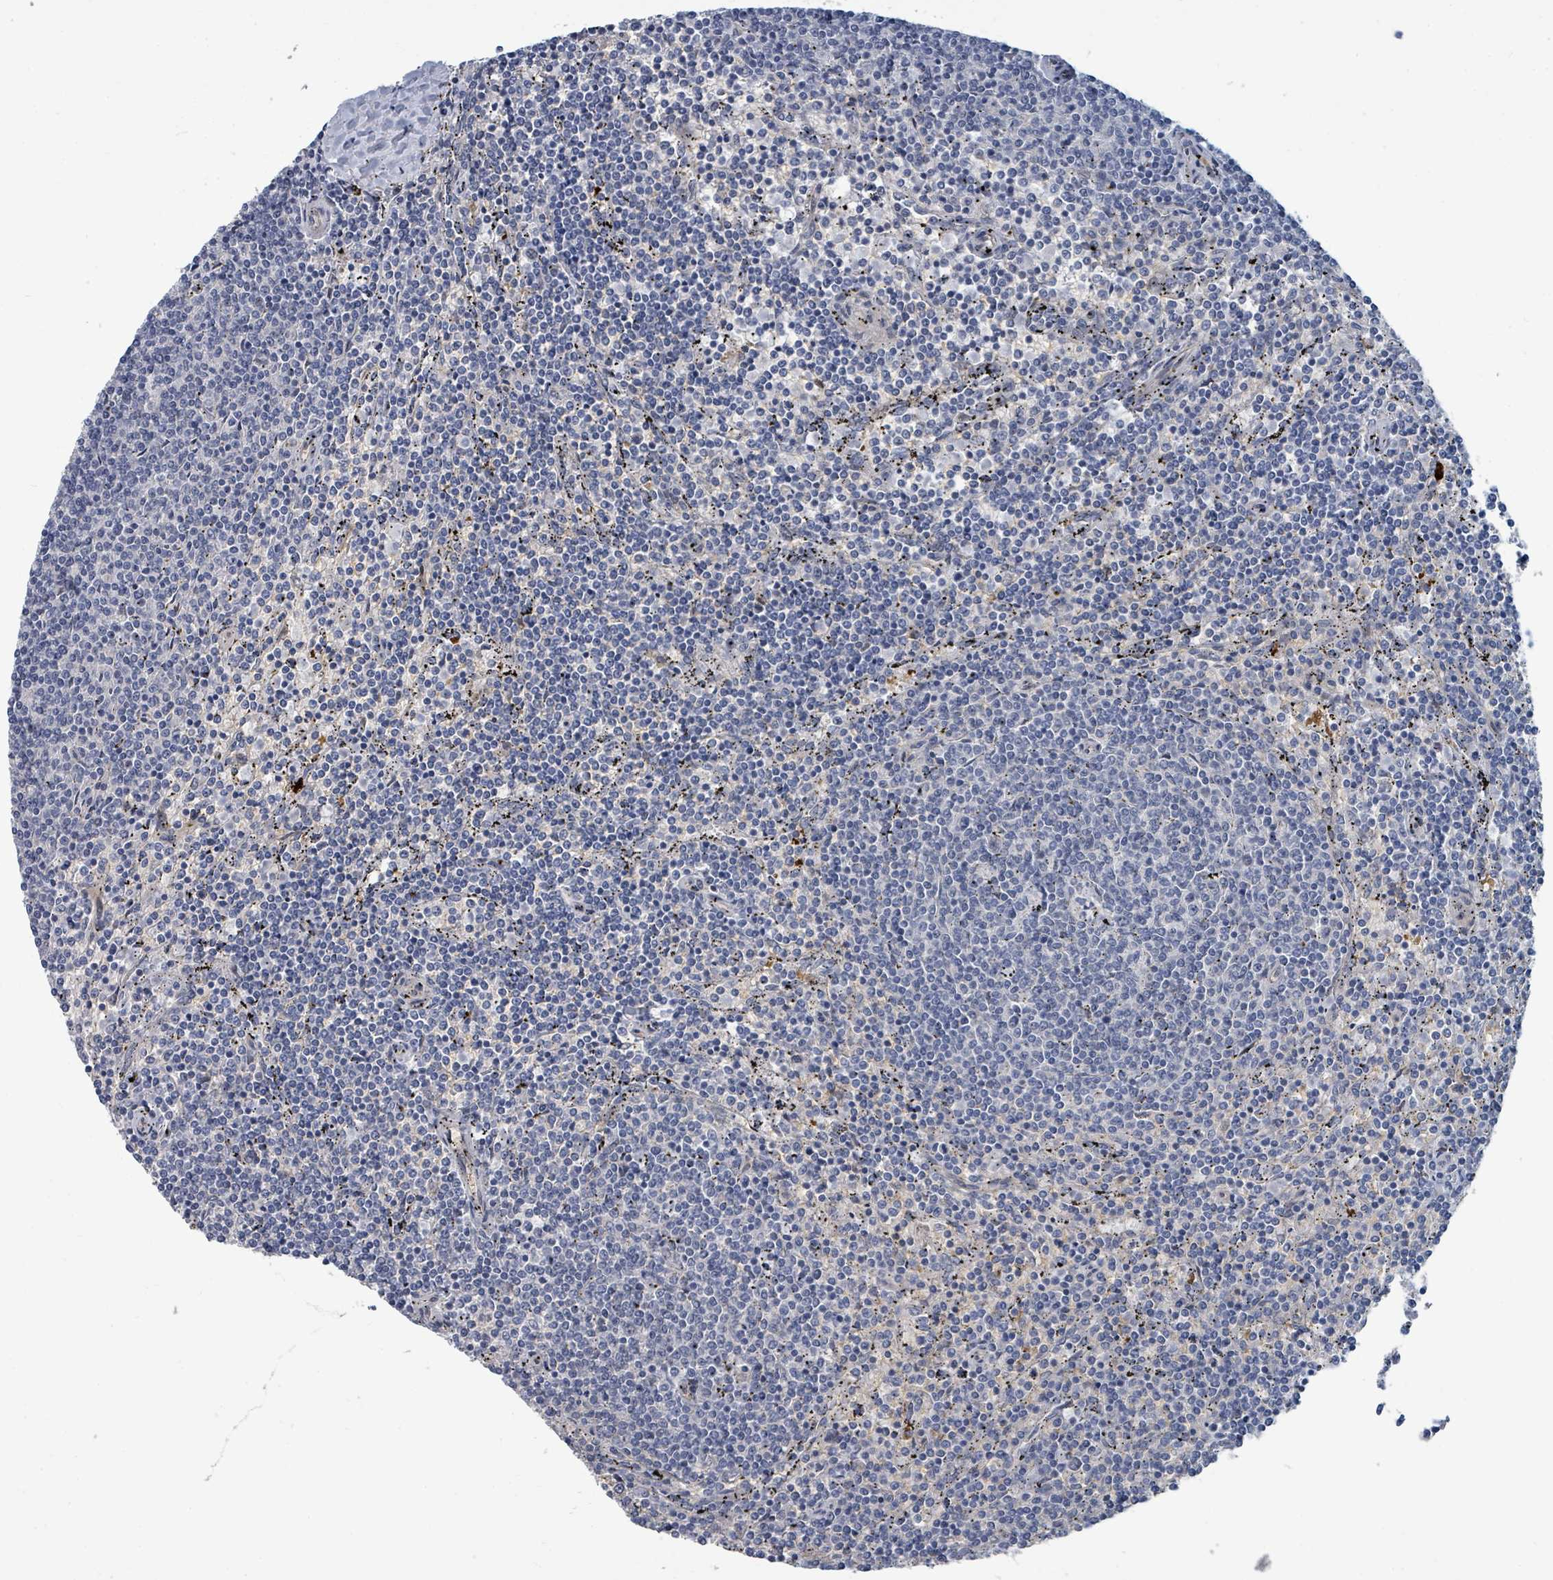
{"staining": {"intensity": "negative", "quantity": "none", "location": "none"}, "tissue": "lymphoma", "cell_type": "Tumor cells", "image_type": "cancer", "snomed": [{"axis": "morphology", "description": "Malignant lymphoma, non-Hodgkin's type, Low grade"}, {"axis": "topography", "description": "Spleen"}], "caption": "Protein analysis of lymphoma exhibits no significant positivity in tumor cells.", "gene": "TRDMT1", "patient": {"sex": "female", "age": 50}}